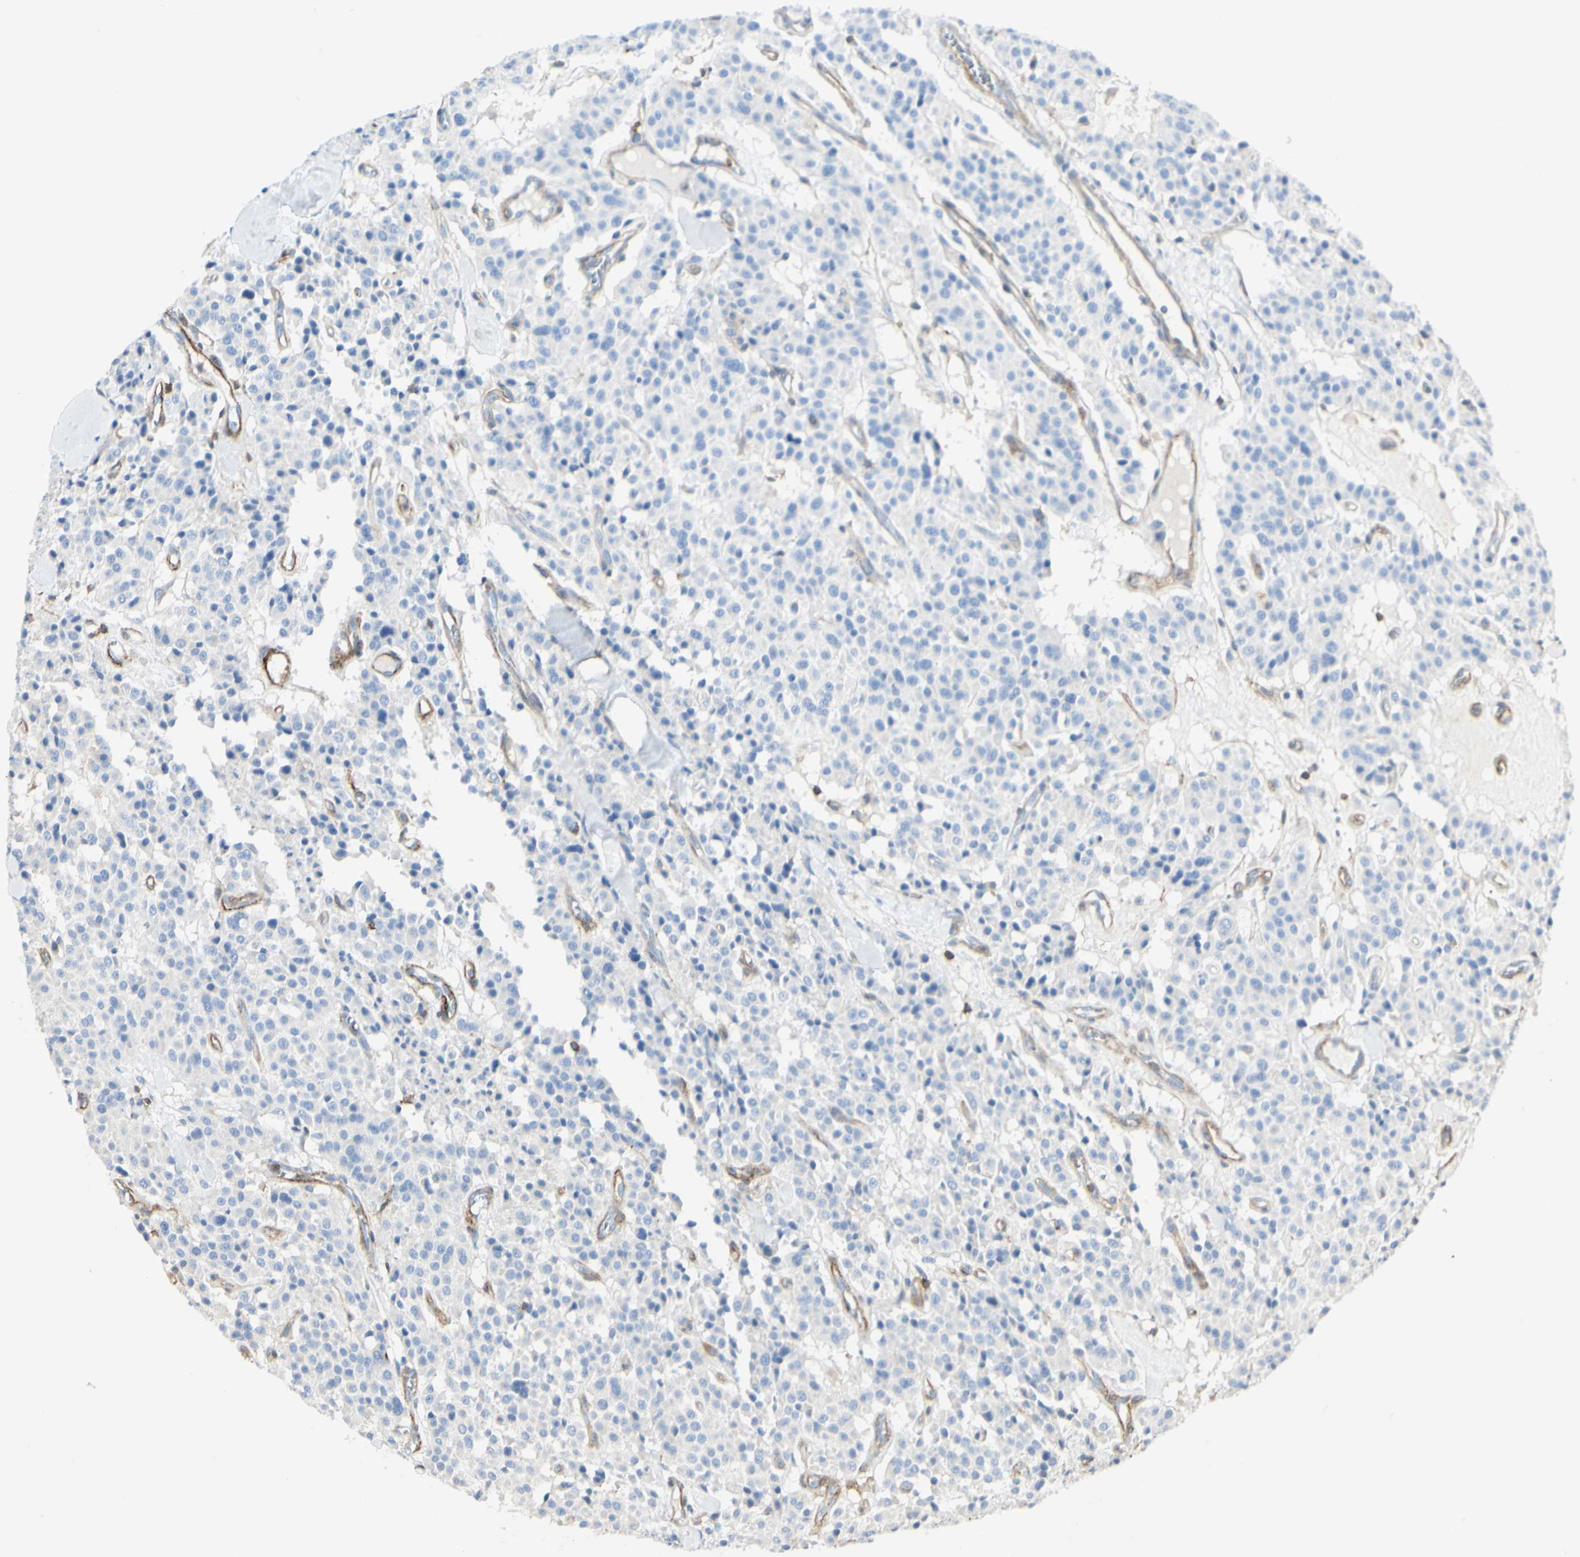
{"staining": {"intensity": "negative", "quantity": "none", "location": "none"}, "tissue": "carcinoid", "cell_type": "Tumor cells", "image_type": "cancer", "snomed": [{"axis": "morphology", "description": "Carcinoid, malignant, NOS"}, {"axis": "topography", "description": "Lung"}], "caption": "The immunohistochemistry micrograph has no significant positivity in tumor cells of malignant carcinoid tissue.", "gene": "CLEC2B", "patient": {"sex": "male", "age": 30}}